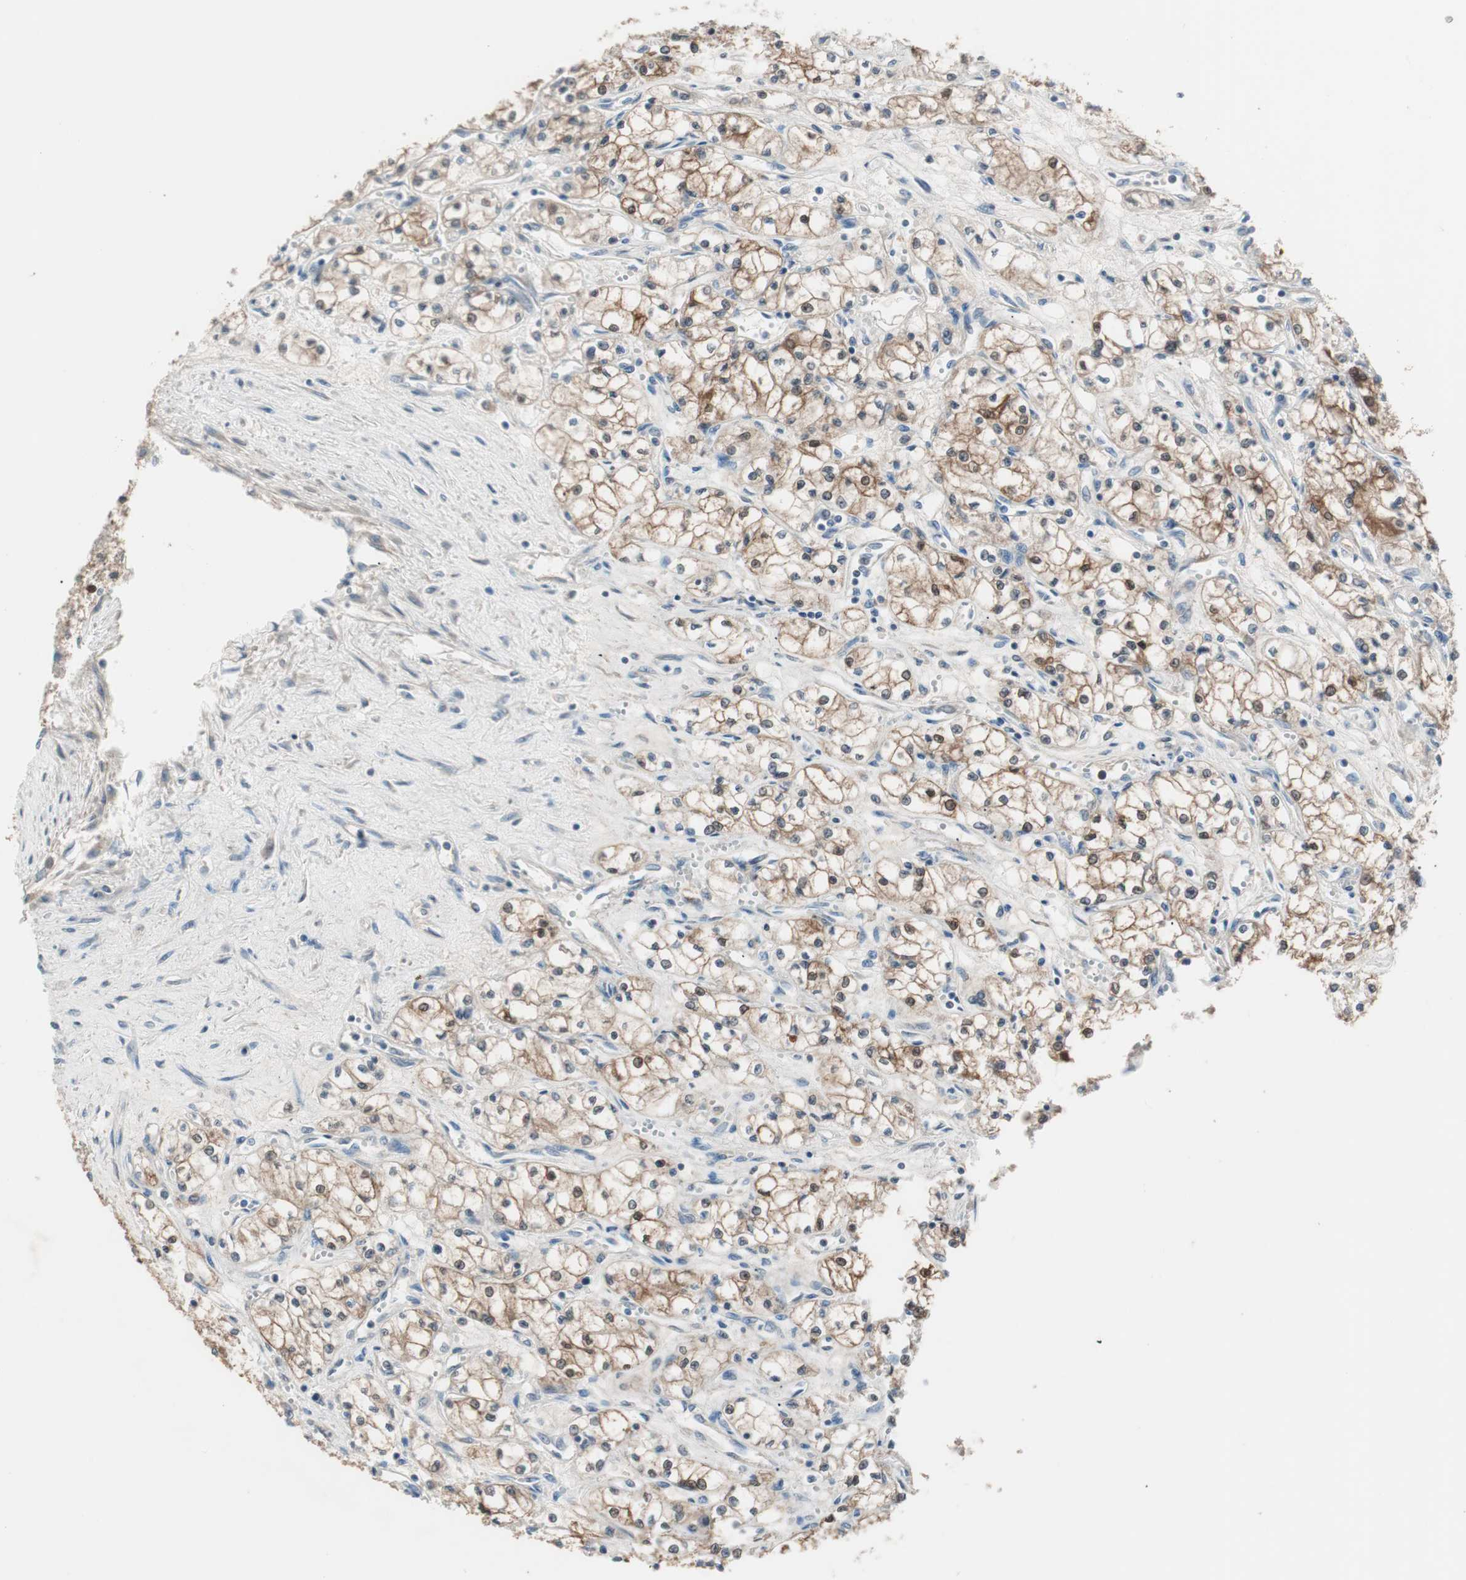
{"staining": {"intensity": "moderate", "quantity": ">75%", "location": "cytoplasmic/membranous,nuclear"}, "tissue": "renal cancer", "cell_type": "Tumor cells", "image_type": "cancer", "snomed": [{"axis": "morphology", "description": "Normal tissue, NOS"}, {"axis": "morphology", "description": "Adenocarcinoma, NOS"}, {"axis": "topography", "description": "Kidney"}], "caption": "Tumor cells reveal medium levels of moderate cytoplasmic/membranous and nuclear expression in approximately >75% of cells in renal cancer. The staining was performed using DAB (3,3'-diaminobenzidine), with brown indicating positive protein expression. Nuclei are stained blue with hematoxylin.", "gene": "KHK", "patient": {"sex": "male", "age": 59}}